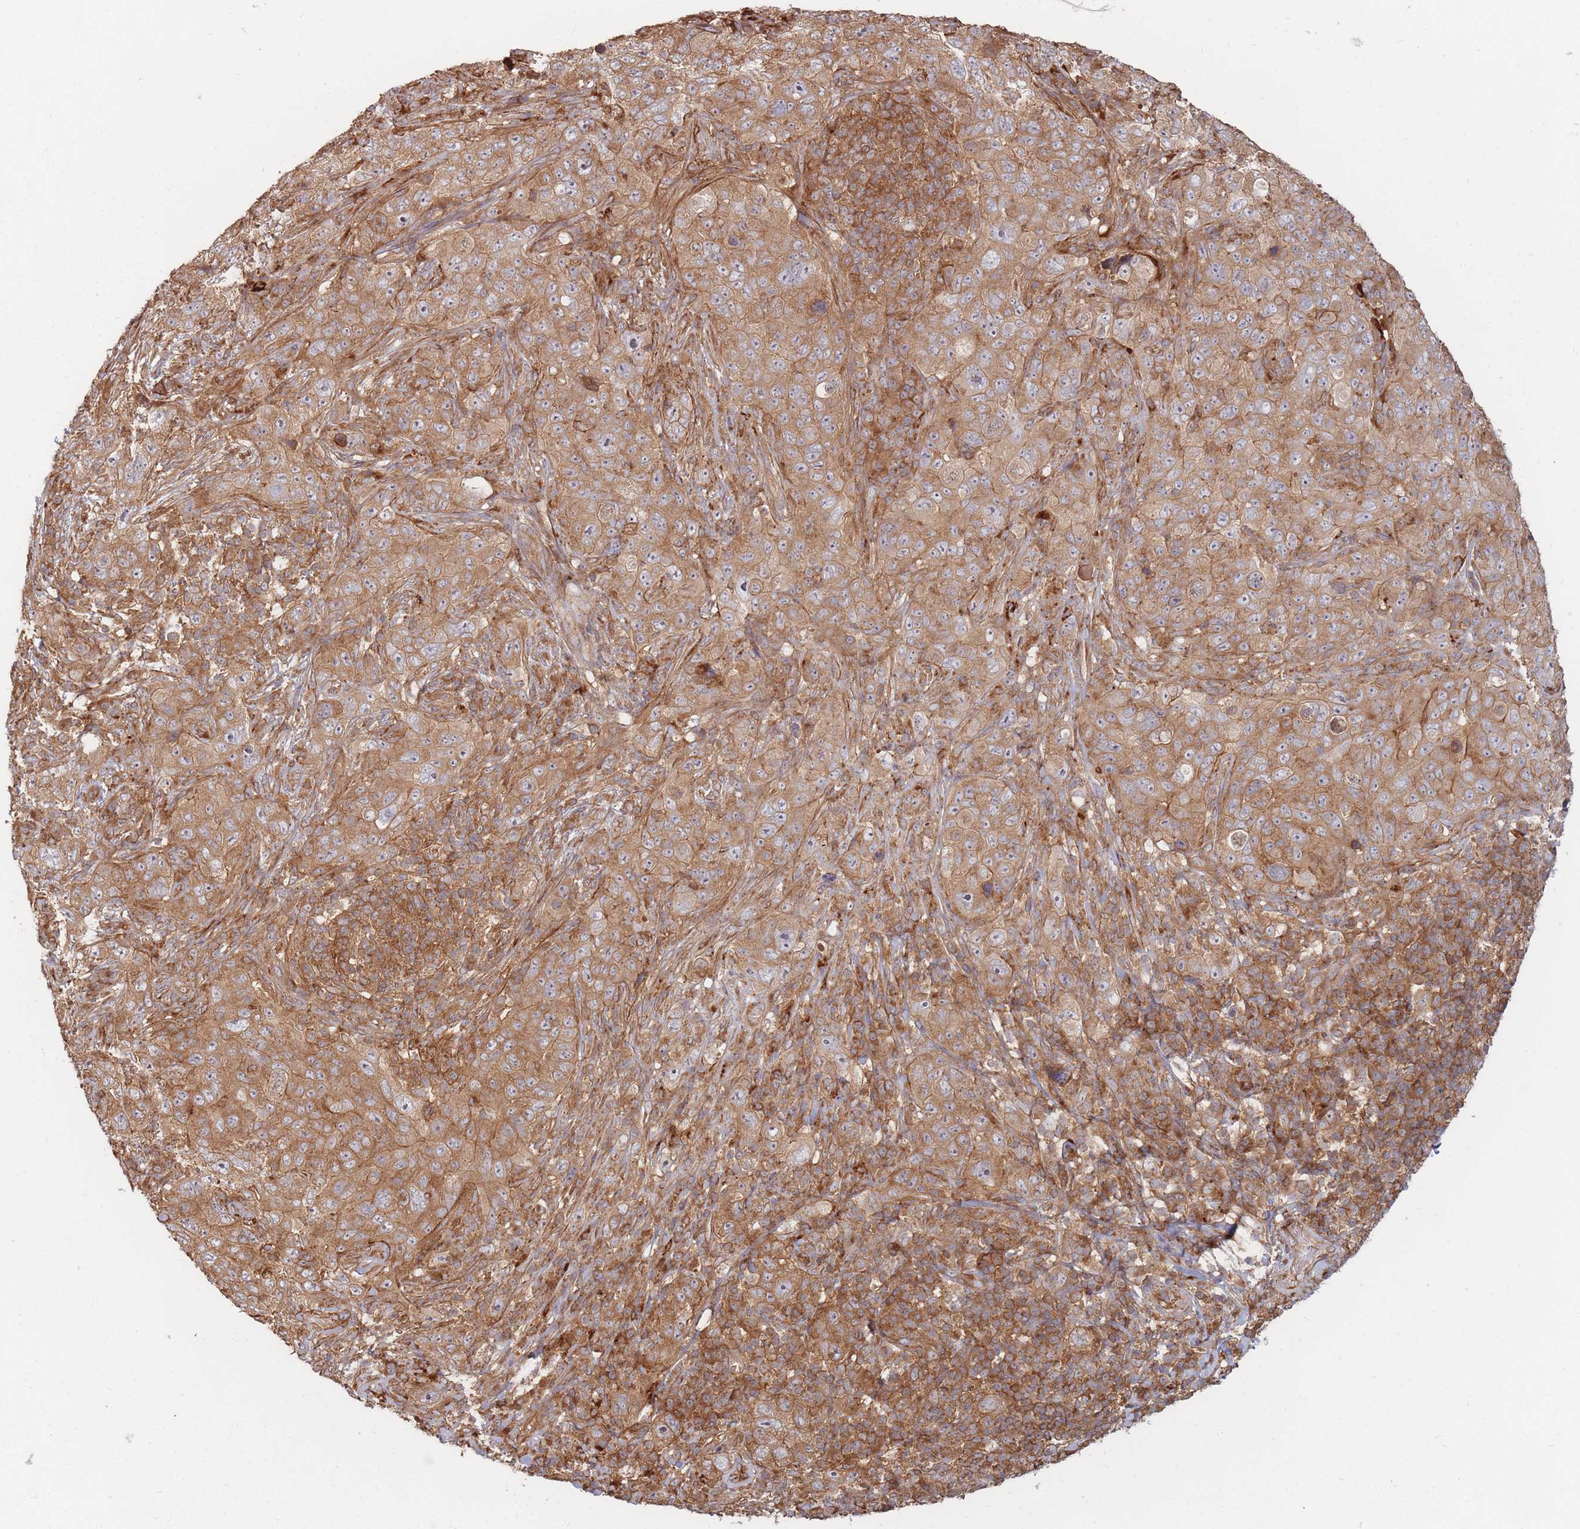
{"staining": {"intensity": "moderate", "quantity": ">75%", "location": "cytoplasmic/membranous"}, "tissue": "pancreatic cancer", "cell_type": "Tumor cells", "image_type": "cancer", "snomed": [{"axis": "morphology", "description": "Adenocarcinoma, NOS"}, {"axis": "topography", "description": "Pancreas"}], "caption": "Protein analysis of adenocarcinoma (pancreatic) tissue displays moderate cytoplasmic/membranous positivity in about >75% of tumor cells.", "gene": "RASSF2", "patient": {"sex": "male", "age": 68}}